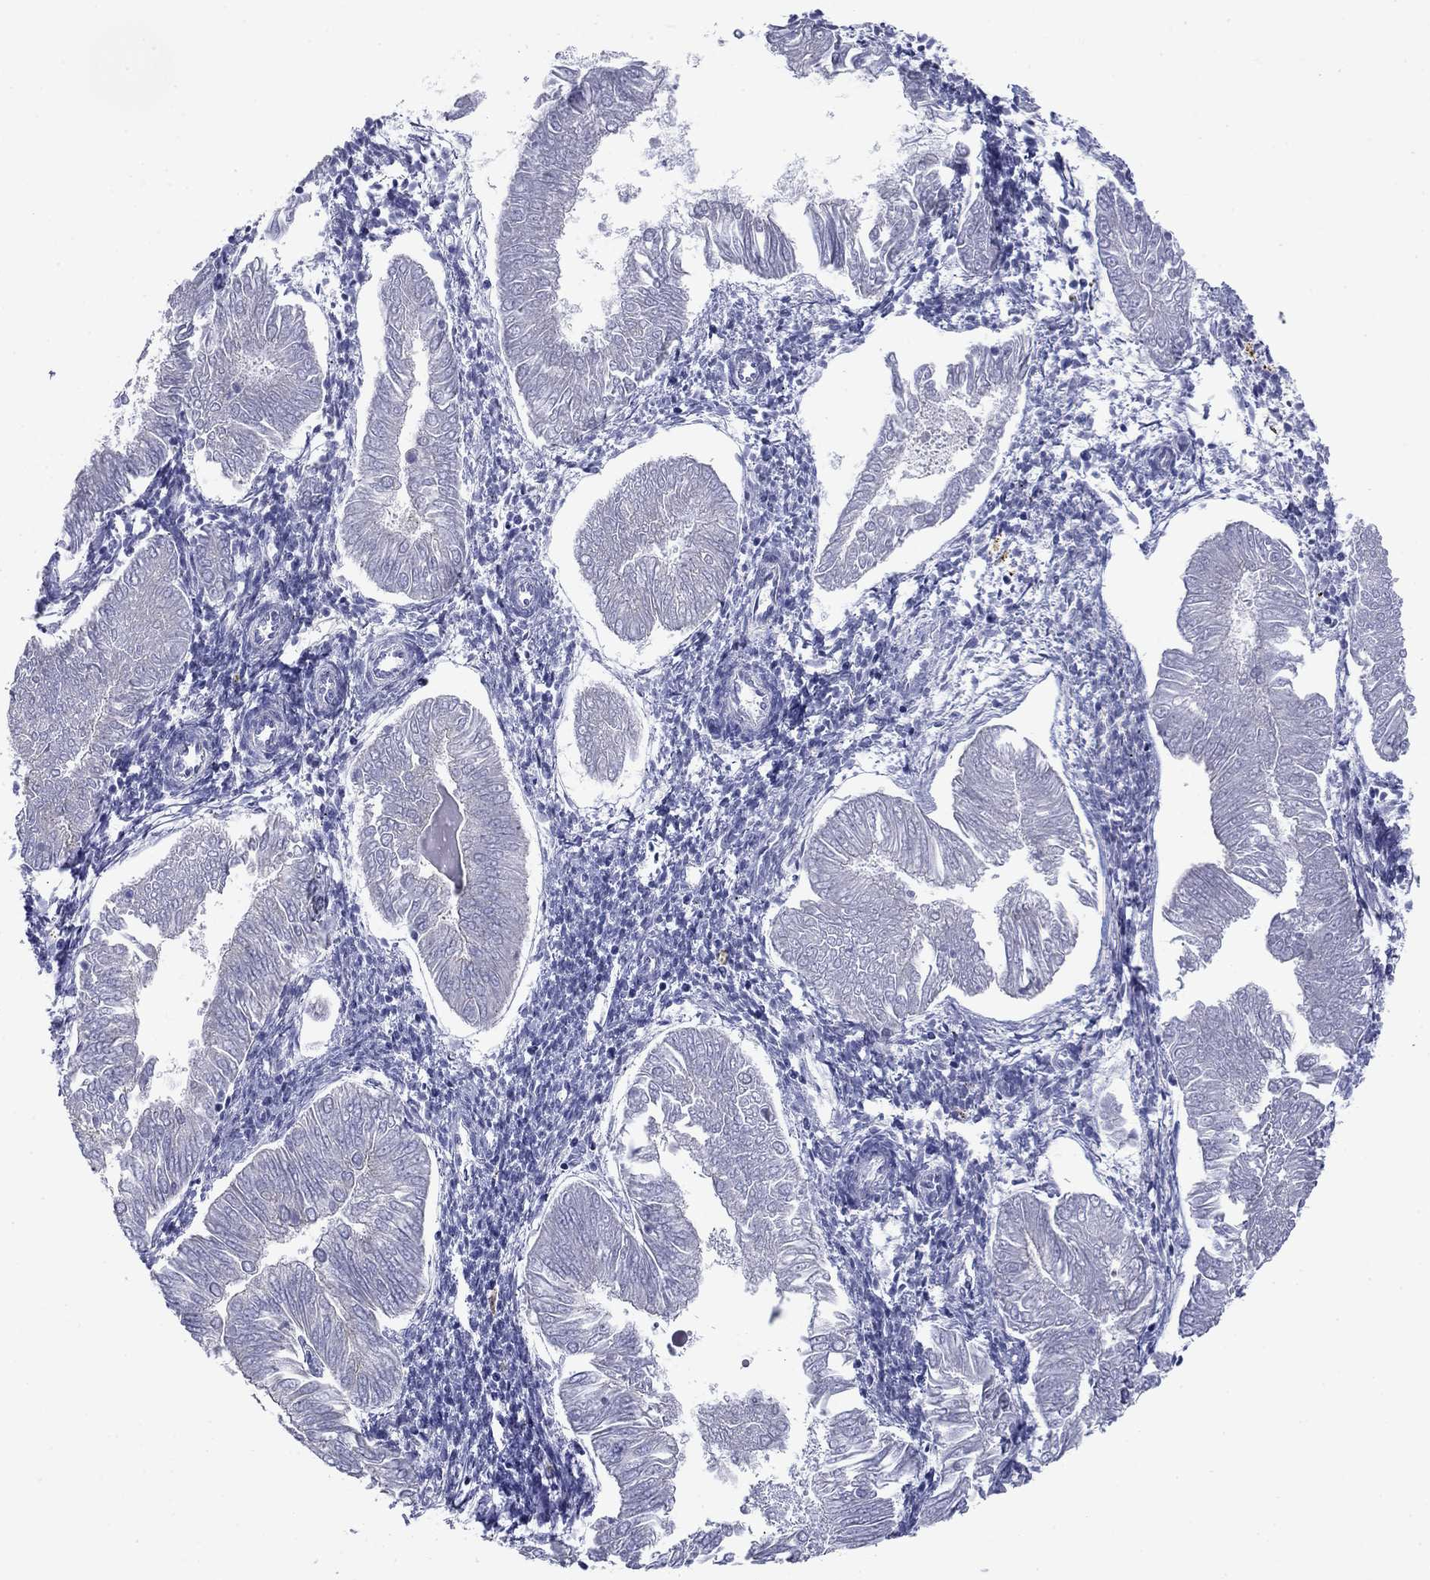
{"staining": {"intensity": "negative", "quantity": "none", "location": "none"}, "tissue": "endometrial cancer", "cell_type": "Tumor cells", "image_type": "cancer", "snomed": [{"axis": "morphology", "description": "Adenocarcinoma, NOS"}, {"axis": "topography", "description": "Endometrium"}], "caption": "Human endometrial cancer stained for a protein using IHC exhibits no staining in tumor cells.", "gene": "PRKCG", "patient": {"sex": "female", "age": 53}}